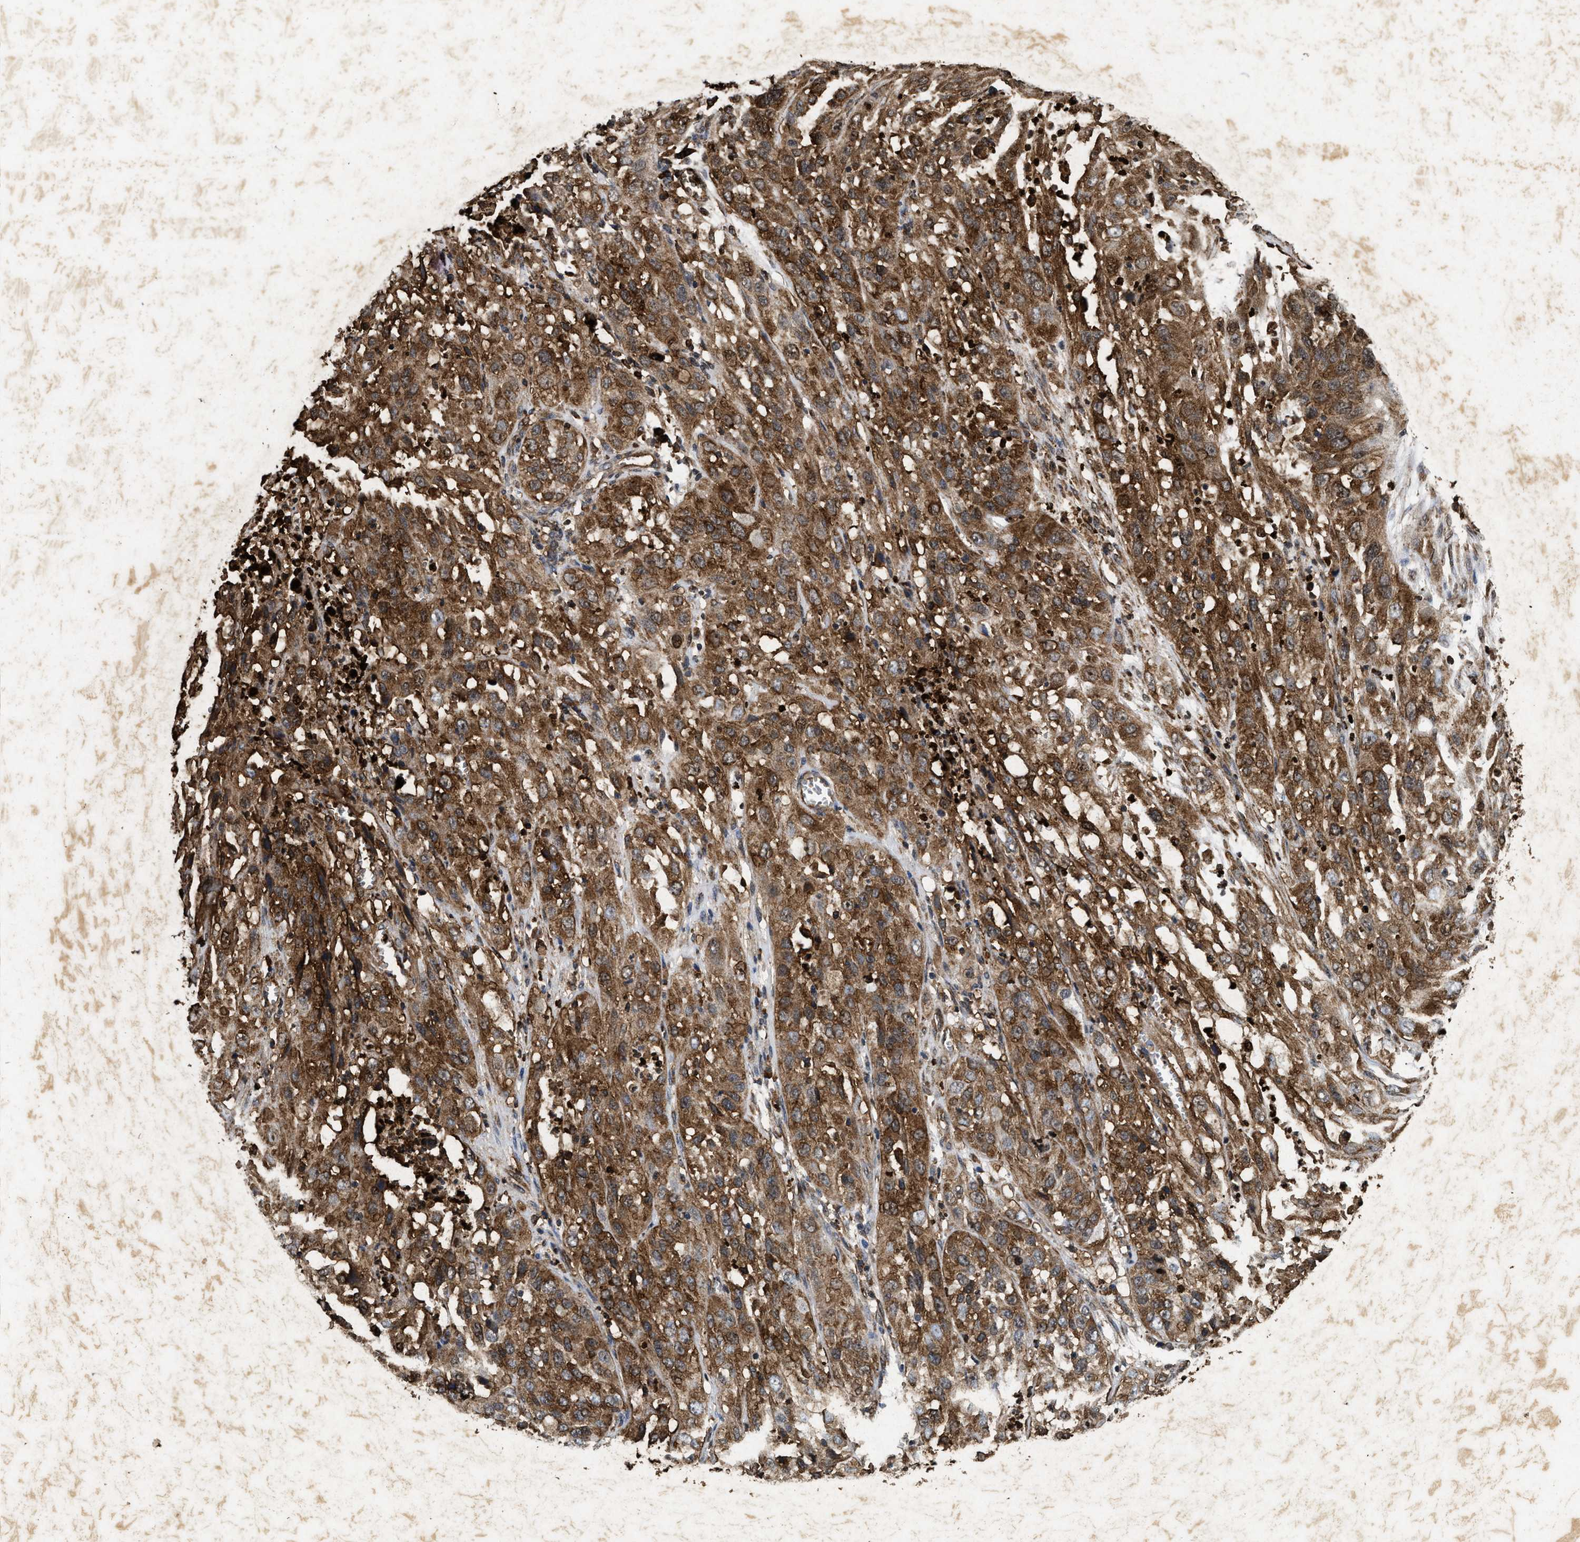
{"staining": {"intensity": "moderate", "quantity": ">75%", "location": "cytoplasmic/membranous"}, "tissue": "cervical cancer", "cell_type": "Tumor cells", "image_type": "cancer", "snomed": [{"axis": "morphology", "description": "Squamous cell carcinoma, NOS"}, {"axis": "topography", "description": "Cervix"}], "caption": "Human squamous cell carcinoma (cervical) stained with a protein marker exhibits moderate staining in tumor cells.", "gene": "ACOX1", "patient": {"sex": "female", "age": 32}}